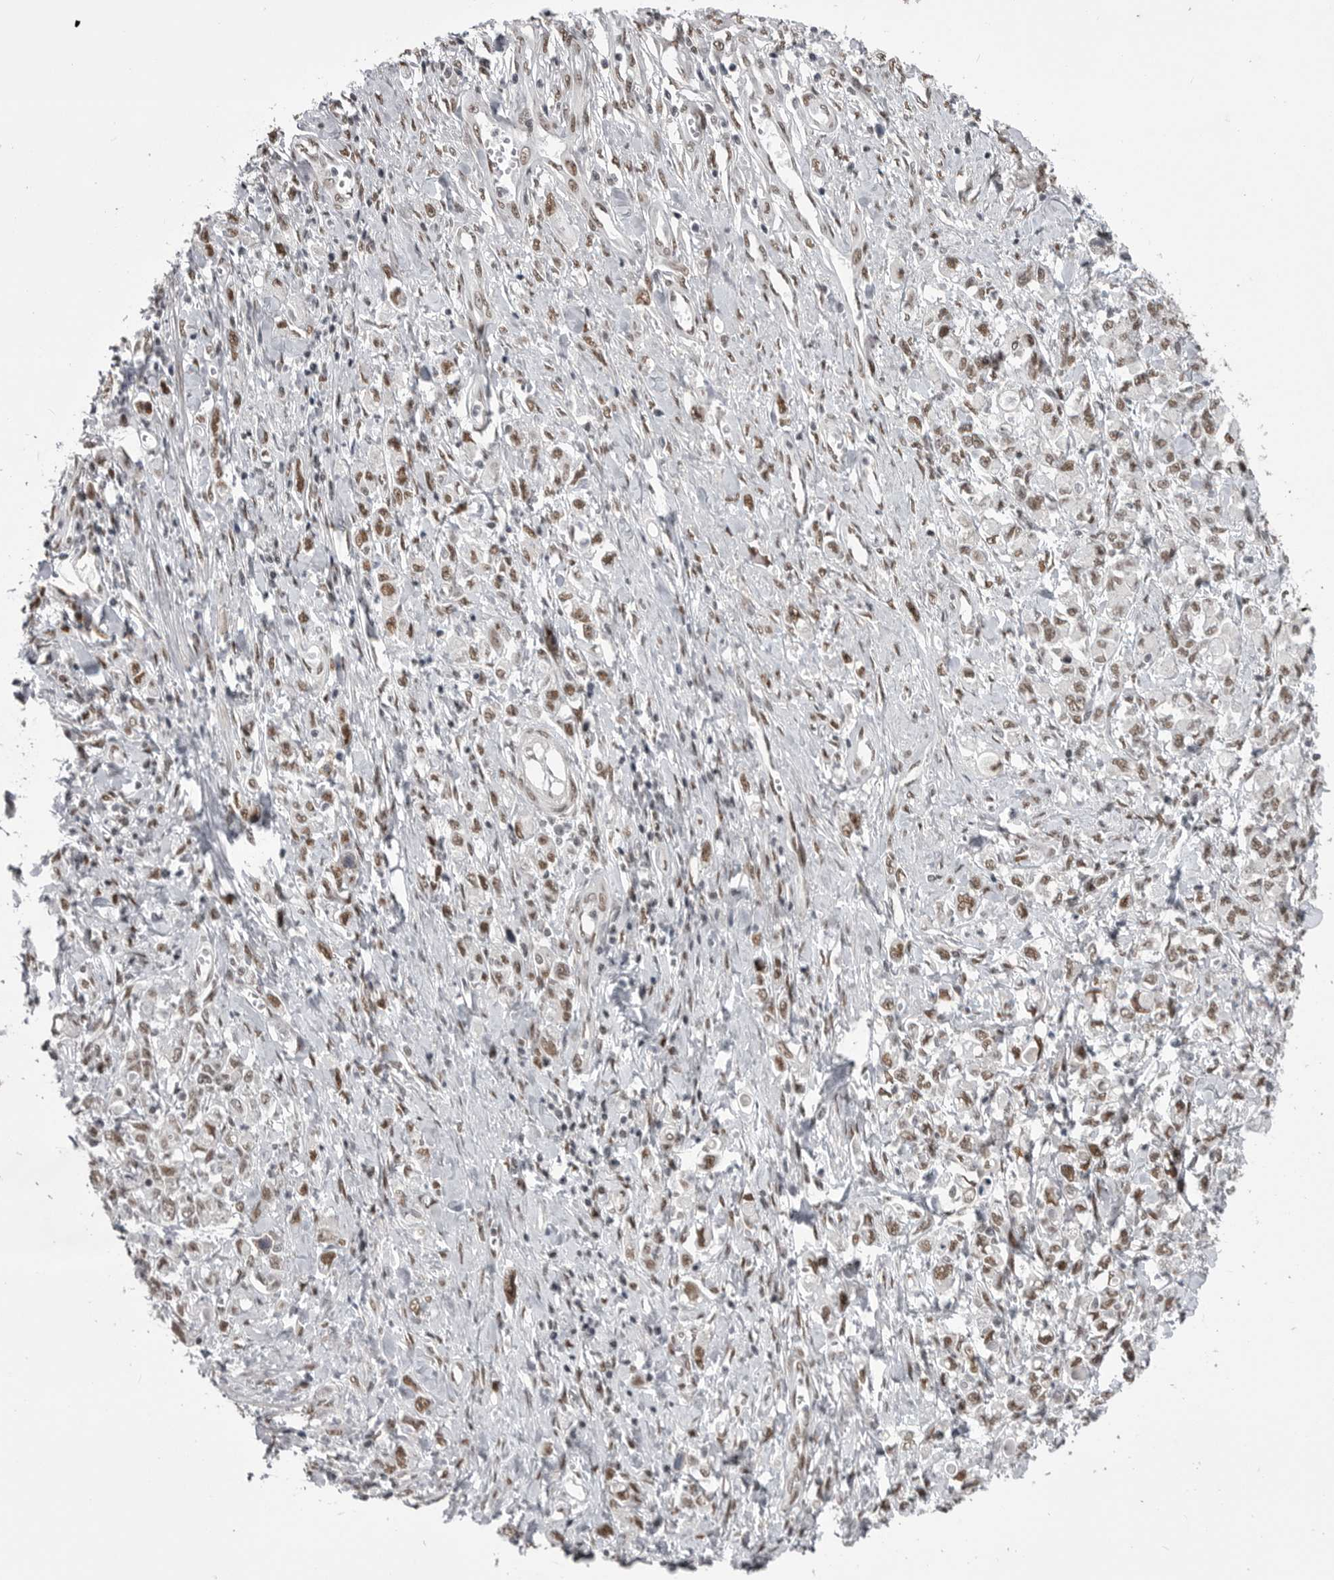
{"staining": {"intensity": "moderate", "quantity": ">75%", "location": "nuclear"}, "tissue": "stomach cancer", "cell_type": "Tumor cells", "image_type": "cancer", "snomed": [{"axis": "morphology", "description": "Adenocarcinoma, NOS"}, {"axis": "topography", "description": "Stomach"}], "caption": "Protein expression by IHC displays moderate nuclear expression in approximately >75% of tumor cells in stomach cancer (adenocarcinoma).", "gene": "MEPCE", "patient": {"sex": "female", "age": 76}}